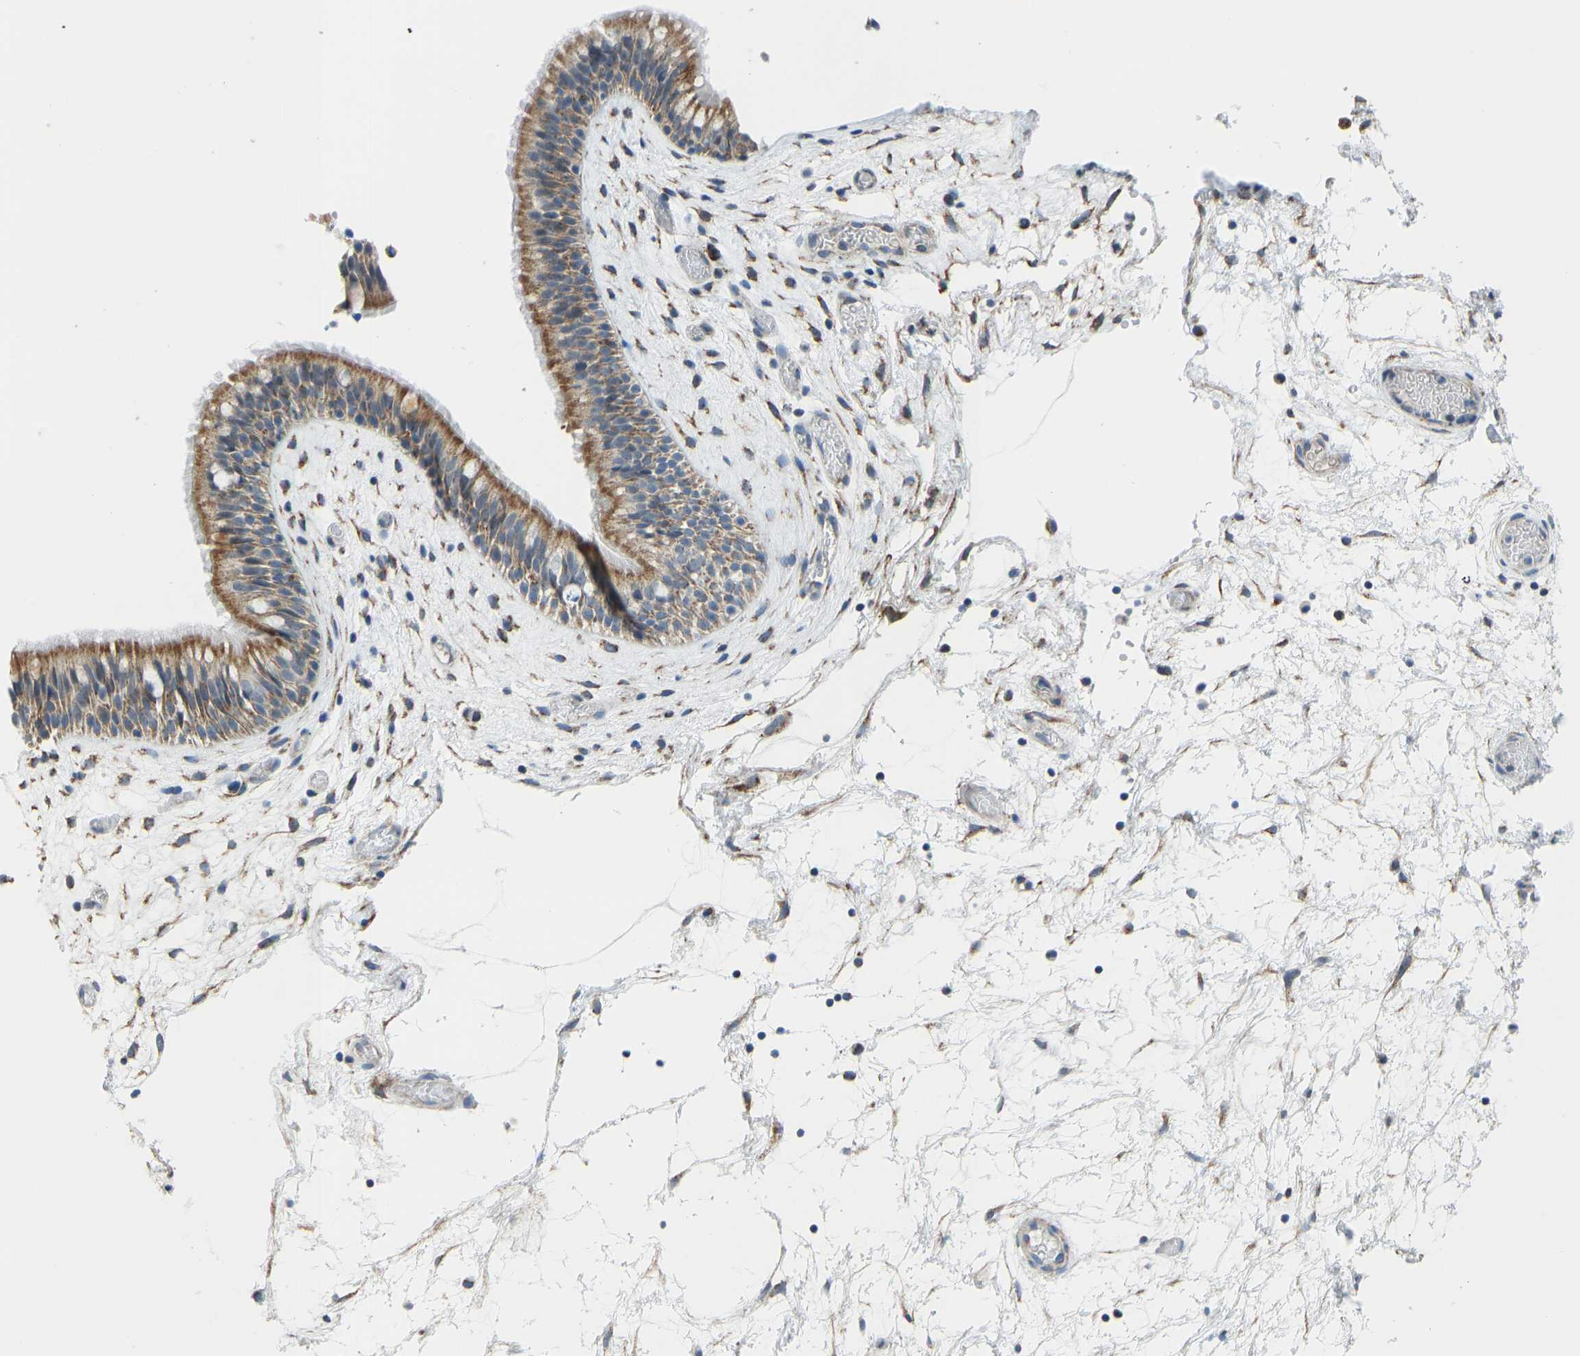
{"staining": {"intensity": "moderate", "quantity": ">75%", "location": "cytoplasmic/membranous"}, "tissue": "nasopharynx", "cell_type": "Respiratory epithelial cells", "image_type": "normal", "snomed": [{"axis": "morphology", "description": "Normal tissue, NOS"}, {"axis": "morphology", "description": "Inflammation, NOS"}, {"axis": "topography", "description": "Nasopharynx"}], "caption": "The histopathology image displays immunohistochemical staining of normal nasopharynx. There is moderate cytoplasmic/membranous staining is appreciated in about >75% of respiratory epithelial cells. The protein of interest is stained brown, and the nuclei are stained in blue (DAB (3,3'-diaminobenzidine) IHC with brightfield microscopy, high magnification).", "gene": "SMIM20", "patient": {"sex": "male", "age": 48}}